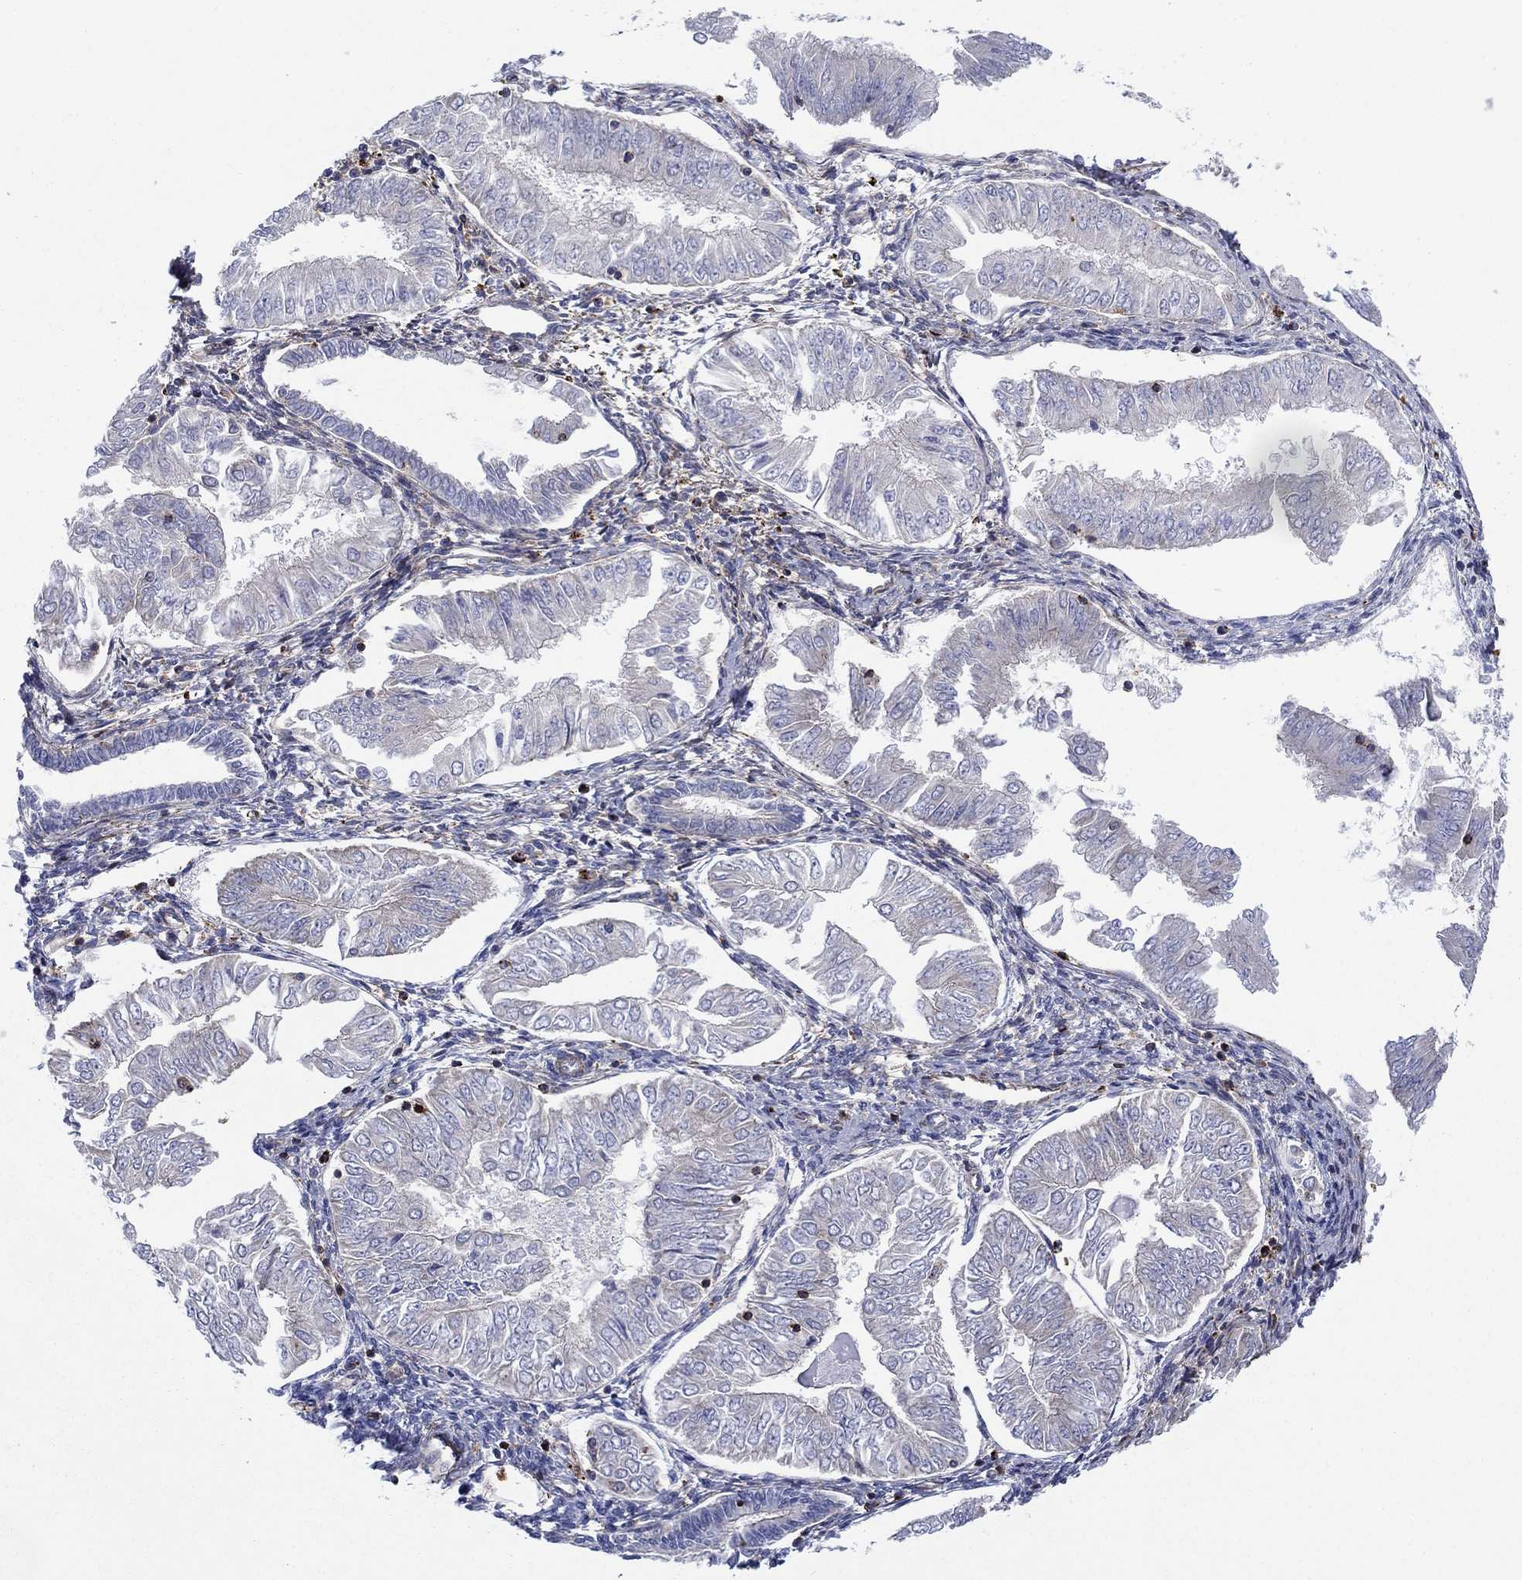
{"staining": {"intensity": "negative", "quantity": "none", "location": "none"}, "tissue": "endometrial cancer", "cell_type": "Tumor cells", "image_type": "cancer", "snomed": [{"axis": "morphology", "description": "Adenocarcinoma, NOS"}, {"axis": "topography", "description": "Endometrium"}], "caption": "Endometrial cancer (adenocarcinoma) was stained to show a protein in brown. There is no significant expression in tumor cells.", "gene": "PAG1", "patient": {"sex": "female", "age": 53}}